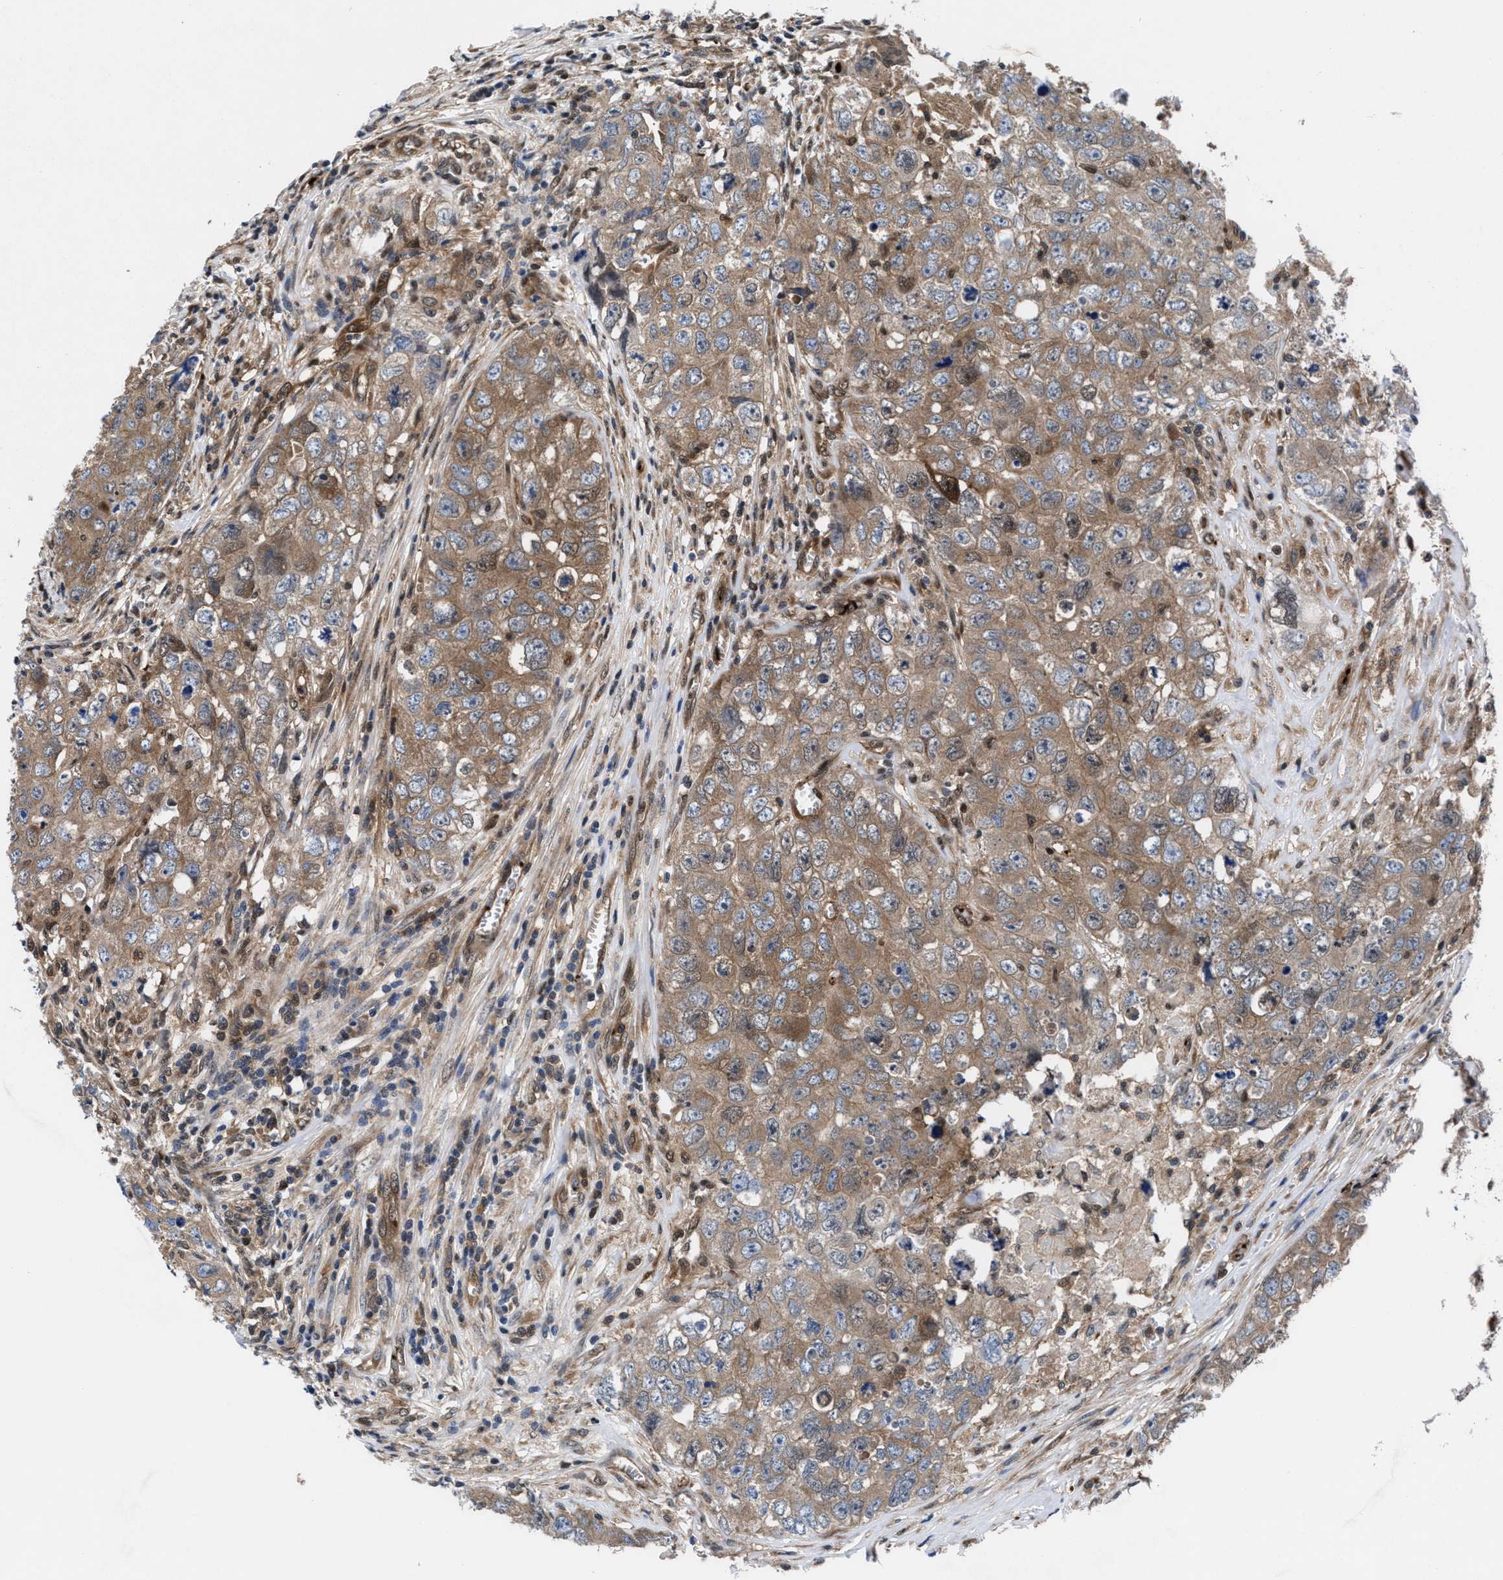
{"staining": {"intensity": "moderate", "quantity": ">75%", "location": "cytoplasmic/membranous"}, "tissue": "testis cancer", "cell_type": "Tumor cells", "image_type": "cancer", "snomed": [{"axis": "morphology", "description": "Seminoma, NOS"}, {"axis": "morphology", "description": "Carcinoma, Embryonal, NOS"}, {"axis": "topography", "description": "Testis"}], "caption": "The micrograph reveals staining of testis cancer, revealing moderate cytoplasmic/membranous protein staining (brown color) within tumor cells.", "gene": "ACLY", "patient": {"sex": "male", "age": 43}}